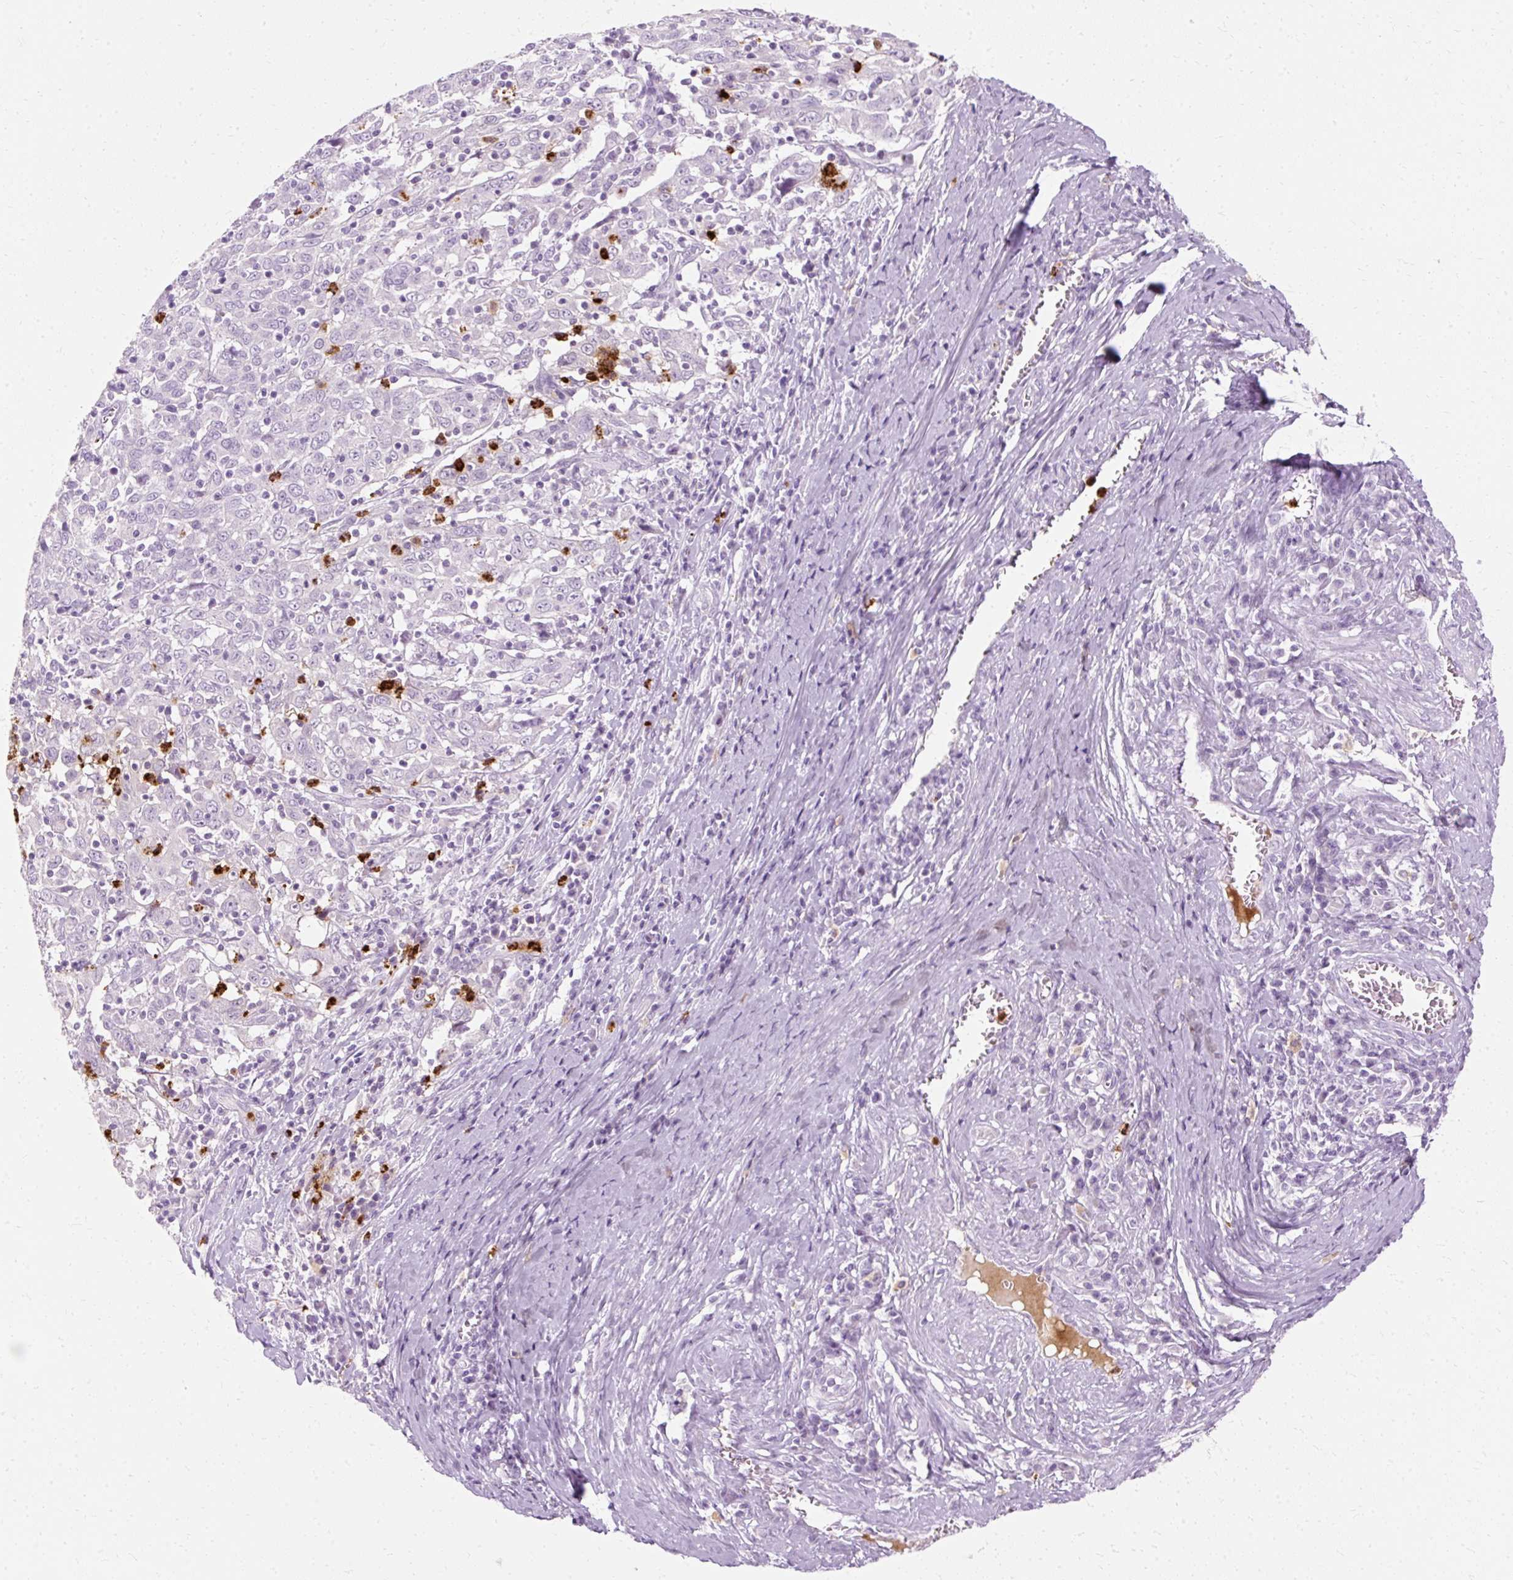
{"staining": {"intensity": "negative", "quantity": "none", "location": "none"}, "tissue": "cervical cancer", "cell_type": "Tumor cells", "image_type": "cancer", "snomed": [{"axis": "morphology", "description": "Squamous cell carcinoma, NOS"}, {"axis": "topography", "description": "Cervix"}], "caption": "This is a photomicrograph of IHC staining of cervical cancer (squamous cell carcinoma), which shows no positivity in tumor cells.", "gene": "DEFA1", "patient": {"sex": "female", "age": 46}}